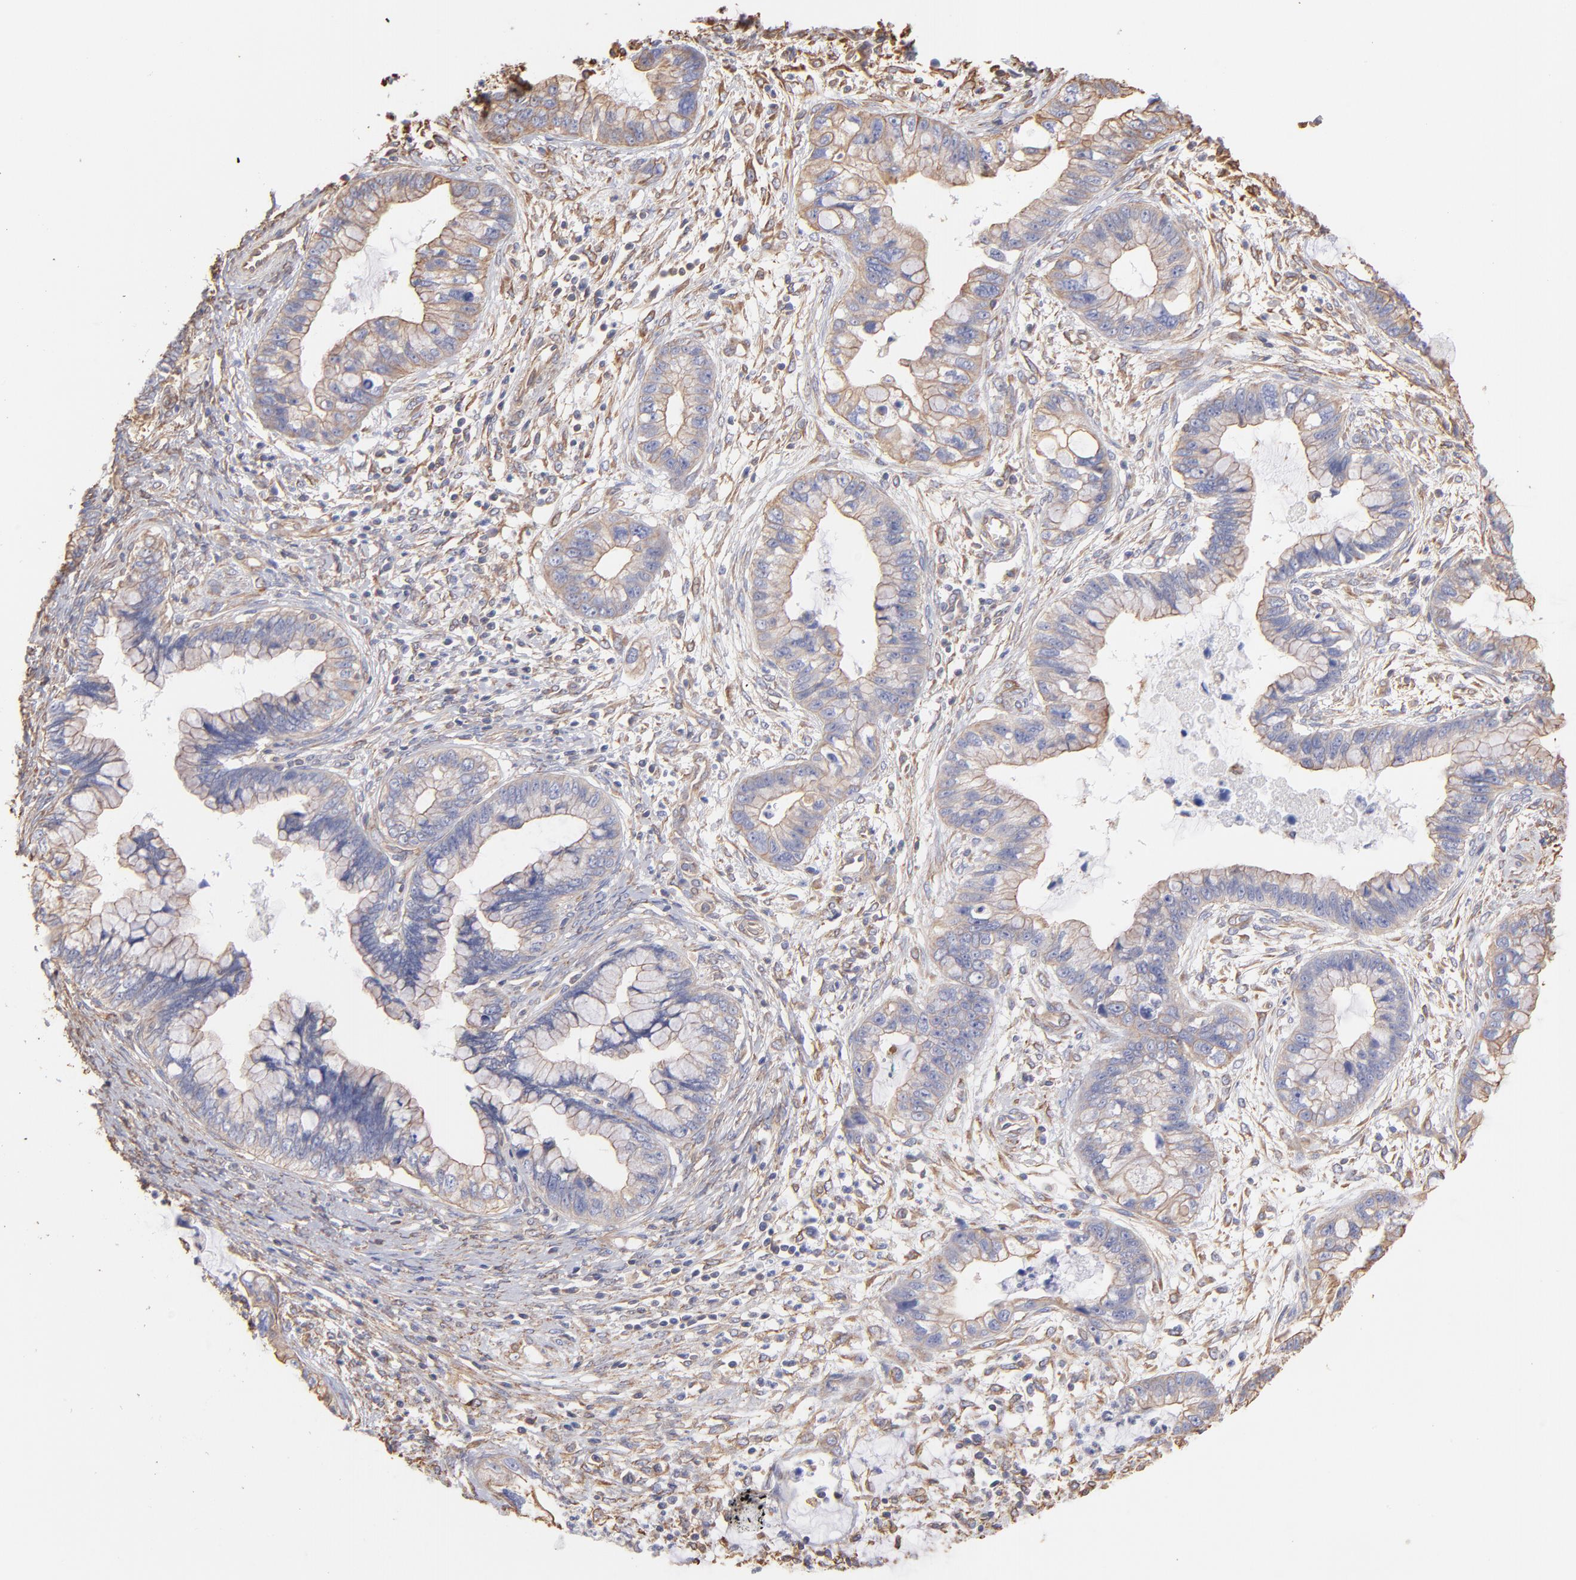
{"staining": {"intensity": "weak", "quantity": ">75%", "location": "cytoplasmic/membranous"}, "tissue": "cervical cancer", "cell_type": "Tumor cells", "image_type": "cancer", "snomed": [{"axis": "morphology", "description": "Adenocarcinoma, NOS"}, {"axis": "topography", "description": "Cervix"}], "caption": "This is a photomicrograph of IHC staining of cervical cancer (adenocarcinoma), which shows weak expression in the cytoplasmic/membranous of tumor cells.", "gene": "PLEC", "patient": {"sex": "female", "age": 44}}